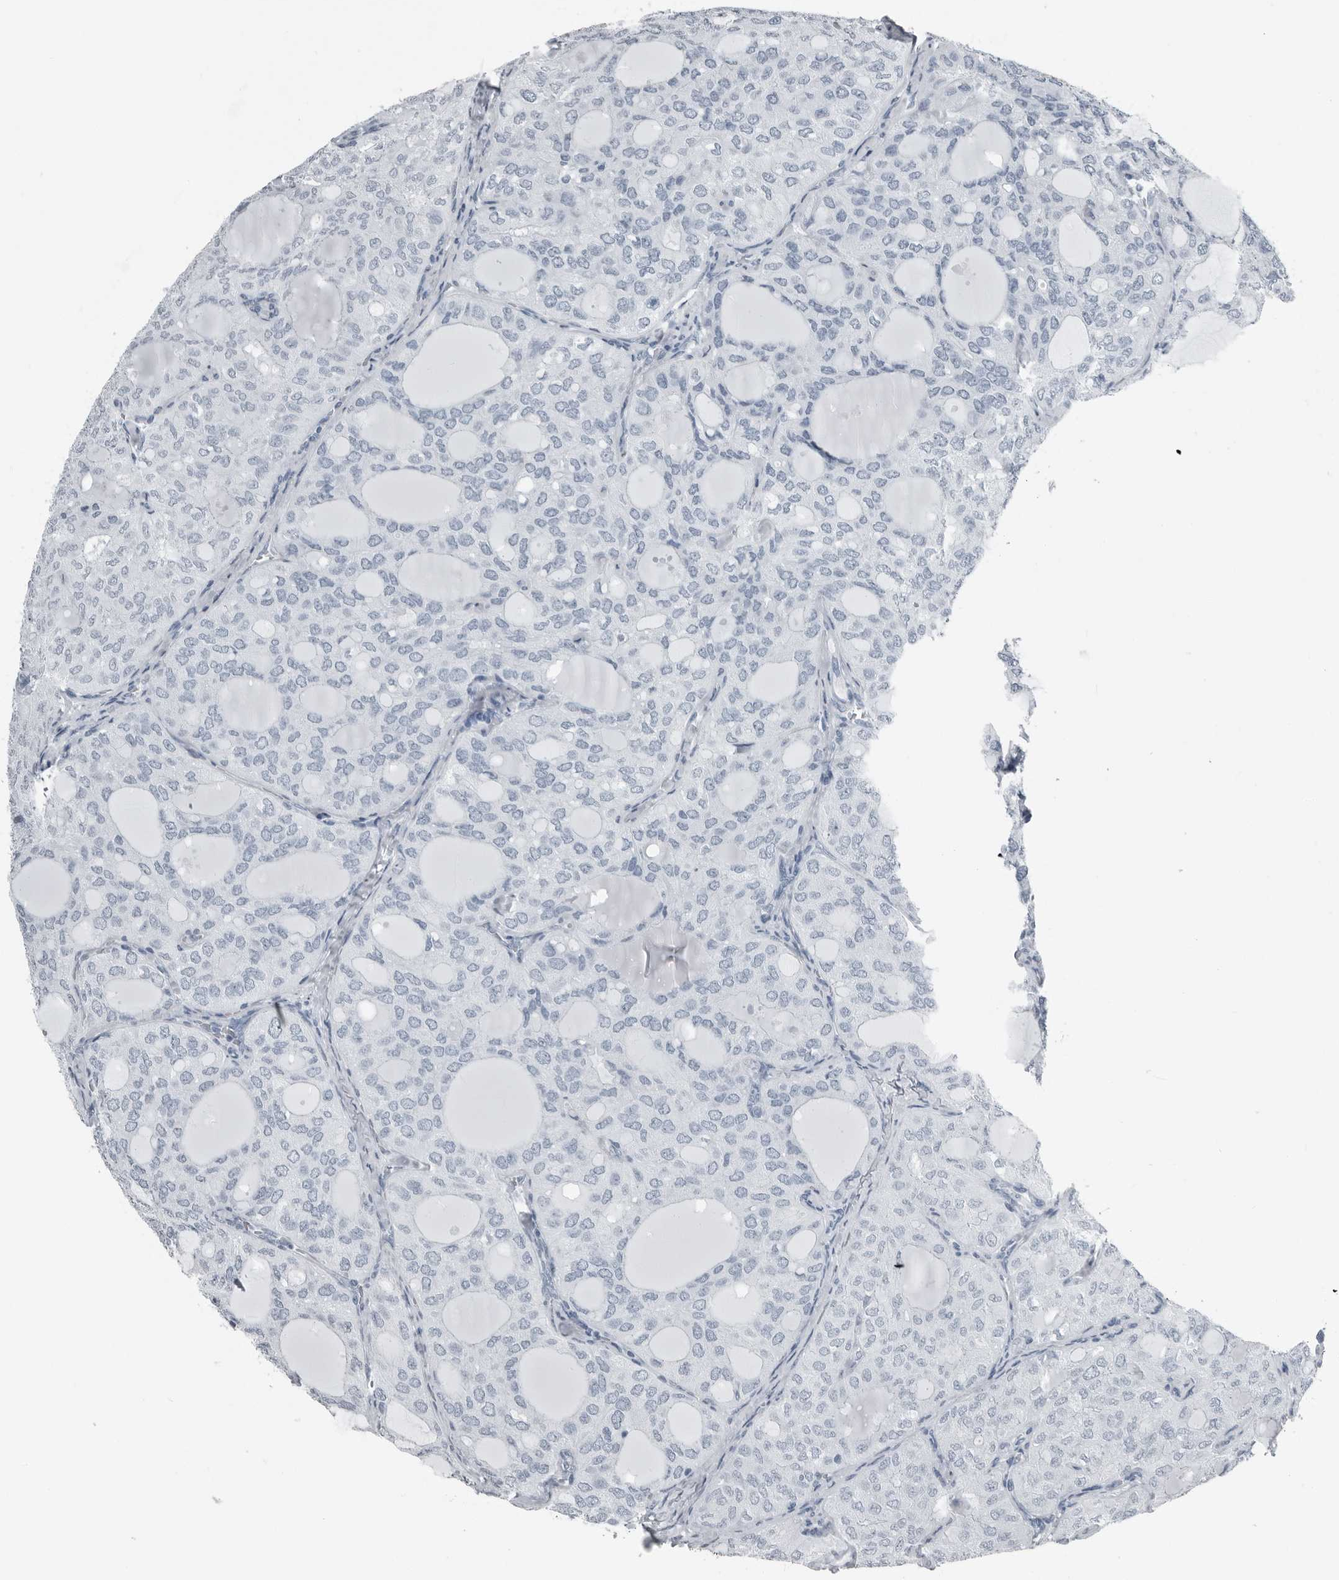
{"staining": {"intensity": "negative", "quantity": "none", "location": "none"}, "tissue": "thyroid cancer", "cell_type": "Tumor cells", "image_type": "cancer", "snomed": [{"axis": "morphology", "description": "Follicular adenoma carcinoma, NOS"}, {"axis": "topography", "description": "Thyroid gland"}], "caption": "This is a photomicrograph of immunohistochemistry (IHC) staining of thyroid cancer (follicular adenoma carcinoma), which shows no expression in tumor cells.", "gene": "PRSS1", "patient": {"sex": "male", "age": 75}}